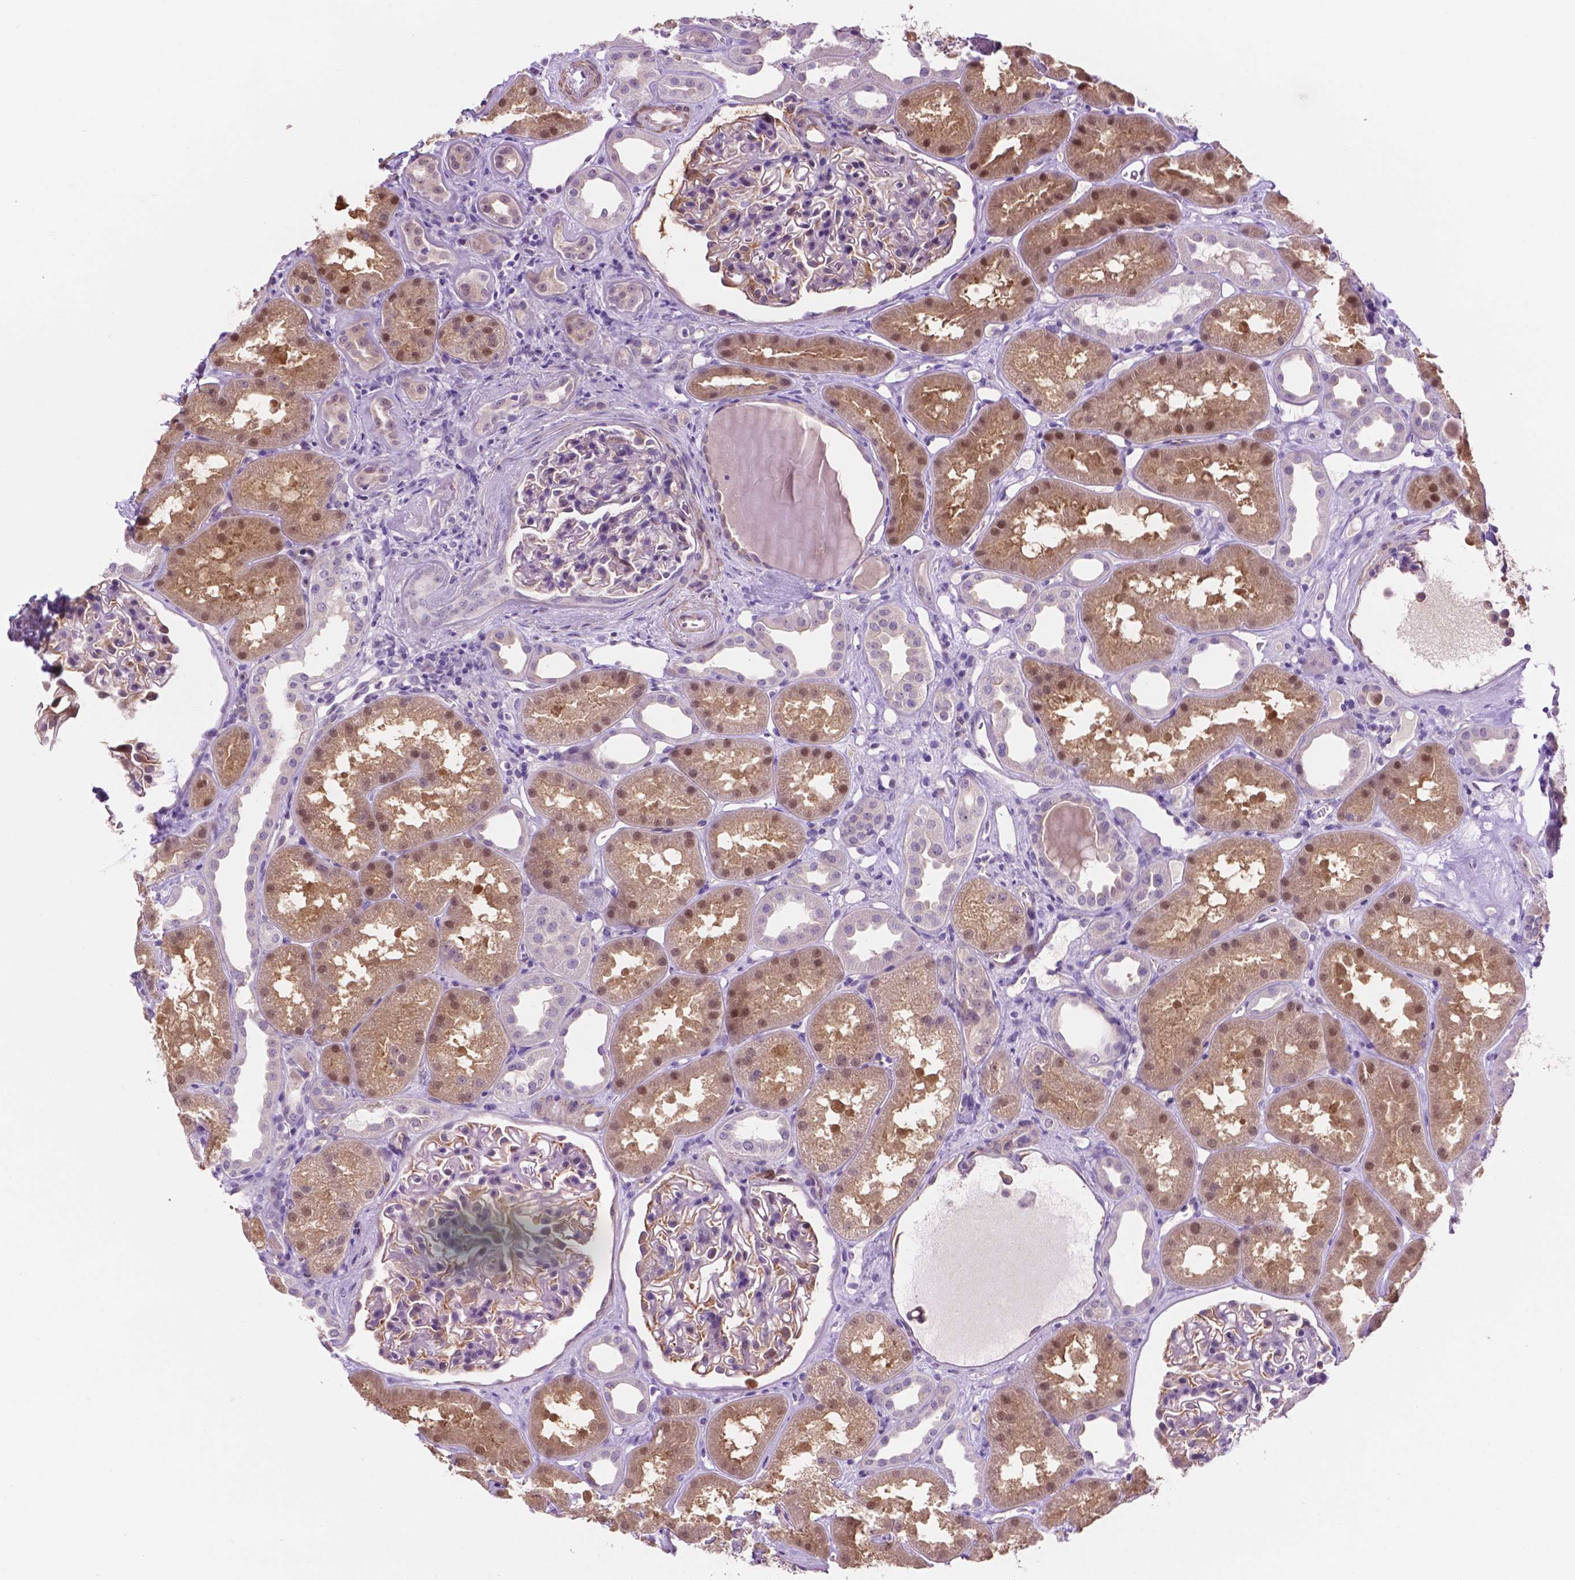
{"staining": {"intensity": "weak", "quantity": "<25%", "location": "cytoplasmic/membranous"}, "tissue": "kidney", "cell_type": "Cells in glomeruli", "image_type": "normal", "snomed": [{"axis": "morphology", "description": "Normal tissue, NOS"}, {"axis": "topography", "description": "Kidney"}], "caption": "IHC image of unremarkable kidney: kidney stained with DAB demonstrates no significant protein positivity in cells in glomeruli. (Brightfield microscopy of DAB (3,3'-diaminobenzidine) immunohistochemistry at high magnification).", "gene": "ACY3", "patient": {"sex": "male", "age": 61}}